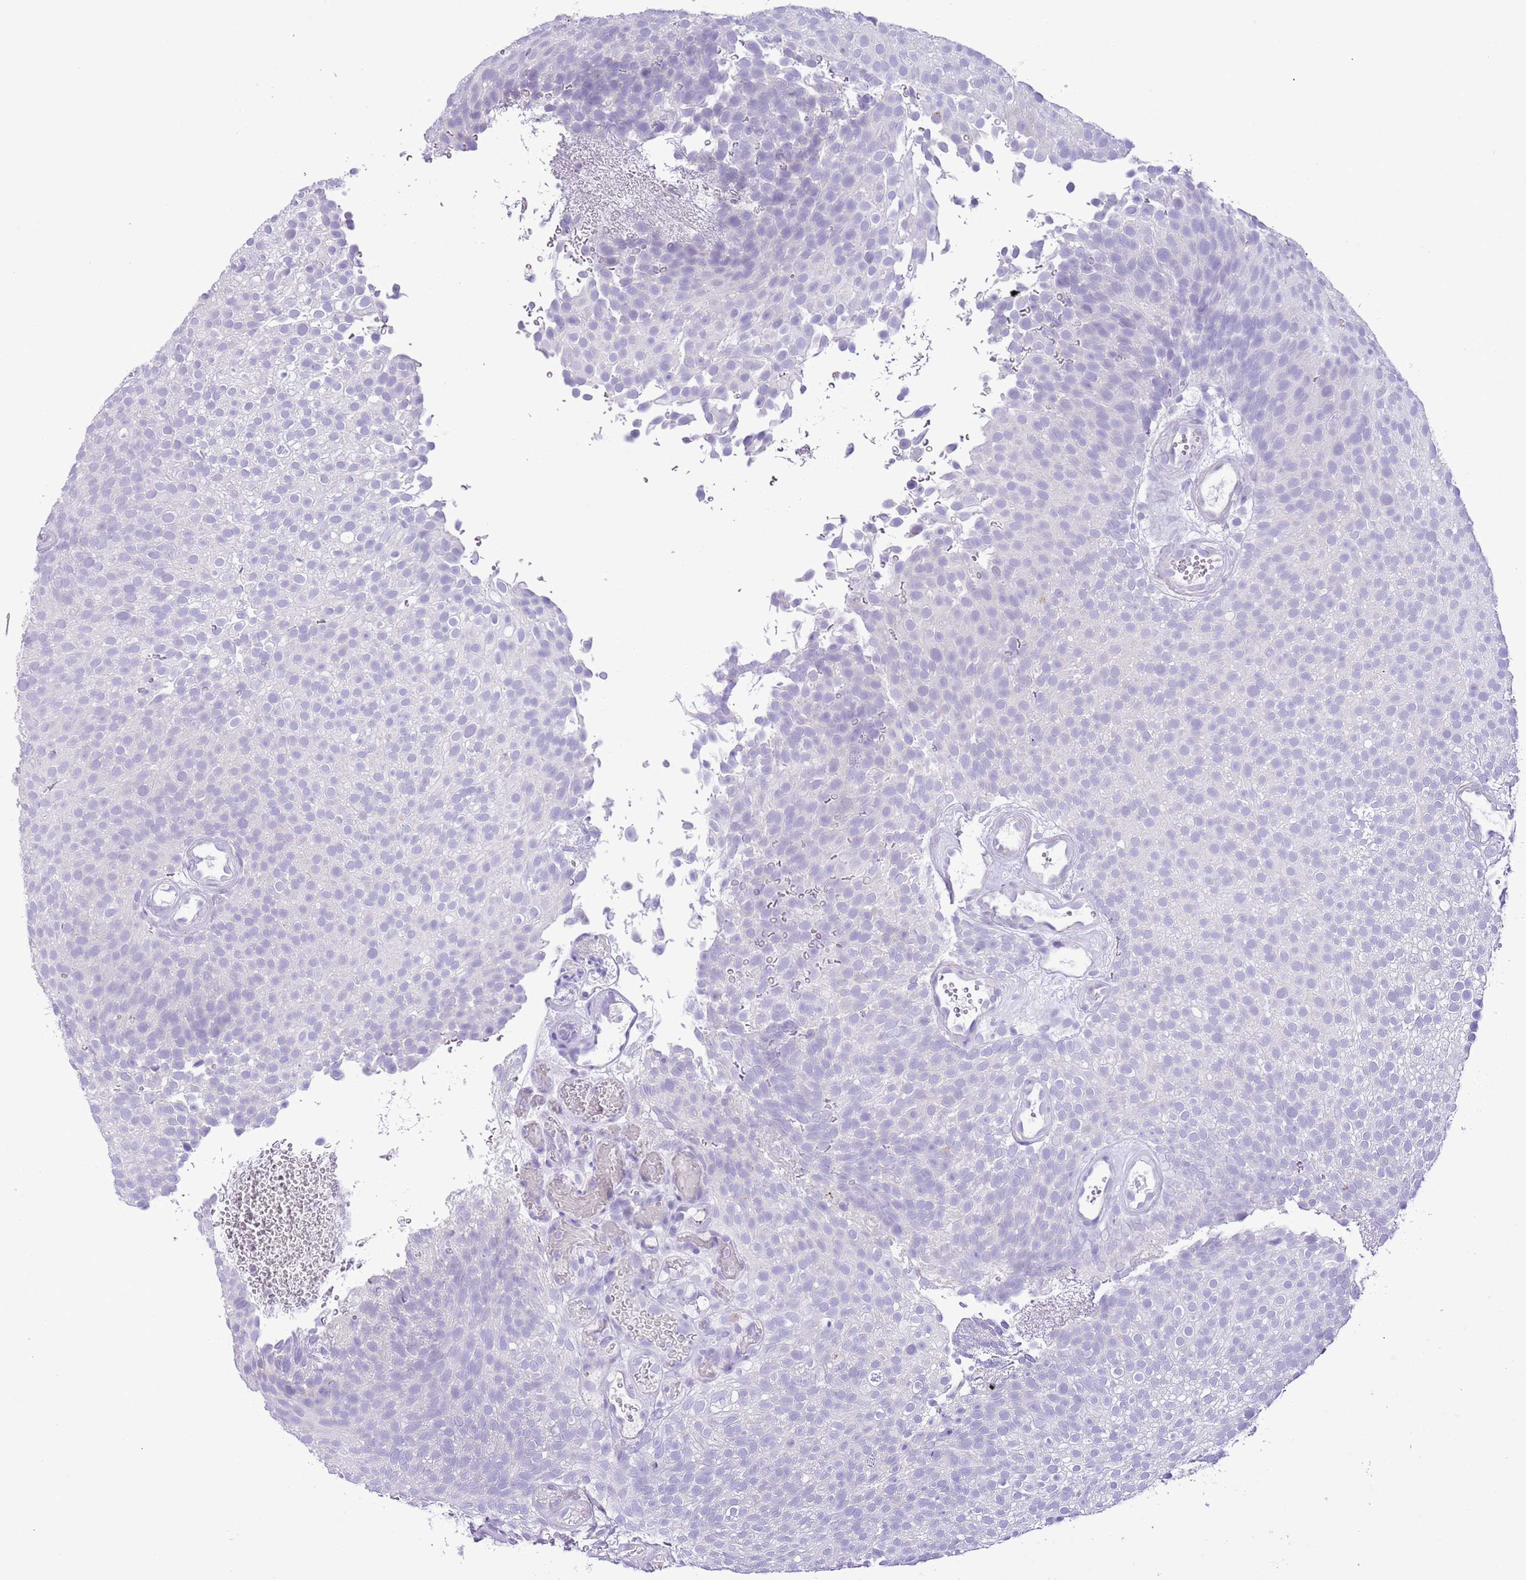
{"staining": {"intensity": "negative", "quantity": "none", "location": "none"}, "tissue": "urothelial cancer", "cell_type": "Tumor cells", "image_type": "cancer", "snomed": [{"axis": "morphology", "description": "Urothelial carcinoma, Low grade"}, {"axis": "topography", "description": "Urinary bladder"}], "caption": "High power microscopy histopathology image of an IHC histopathology image of low-grade urothelial carcinoma, revealing no significant staining in tumor cells.", "gene": "CLEC2A", "patient": {"sex": "male", "age": 78}}